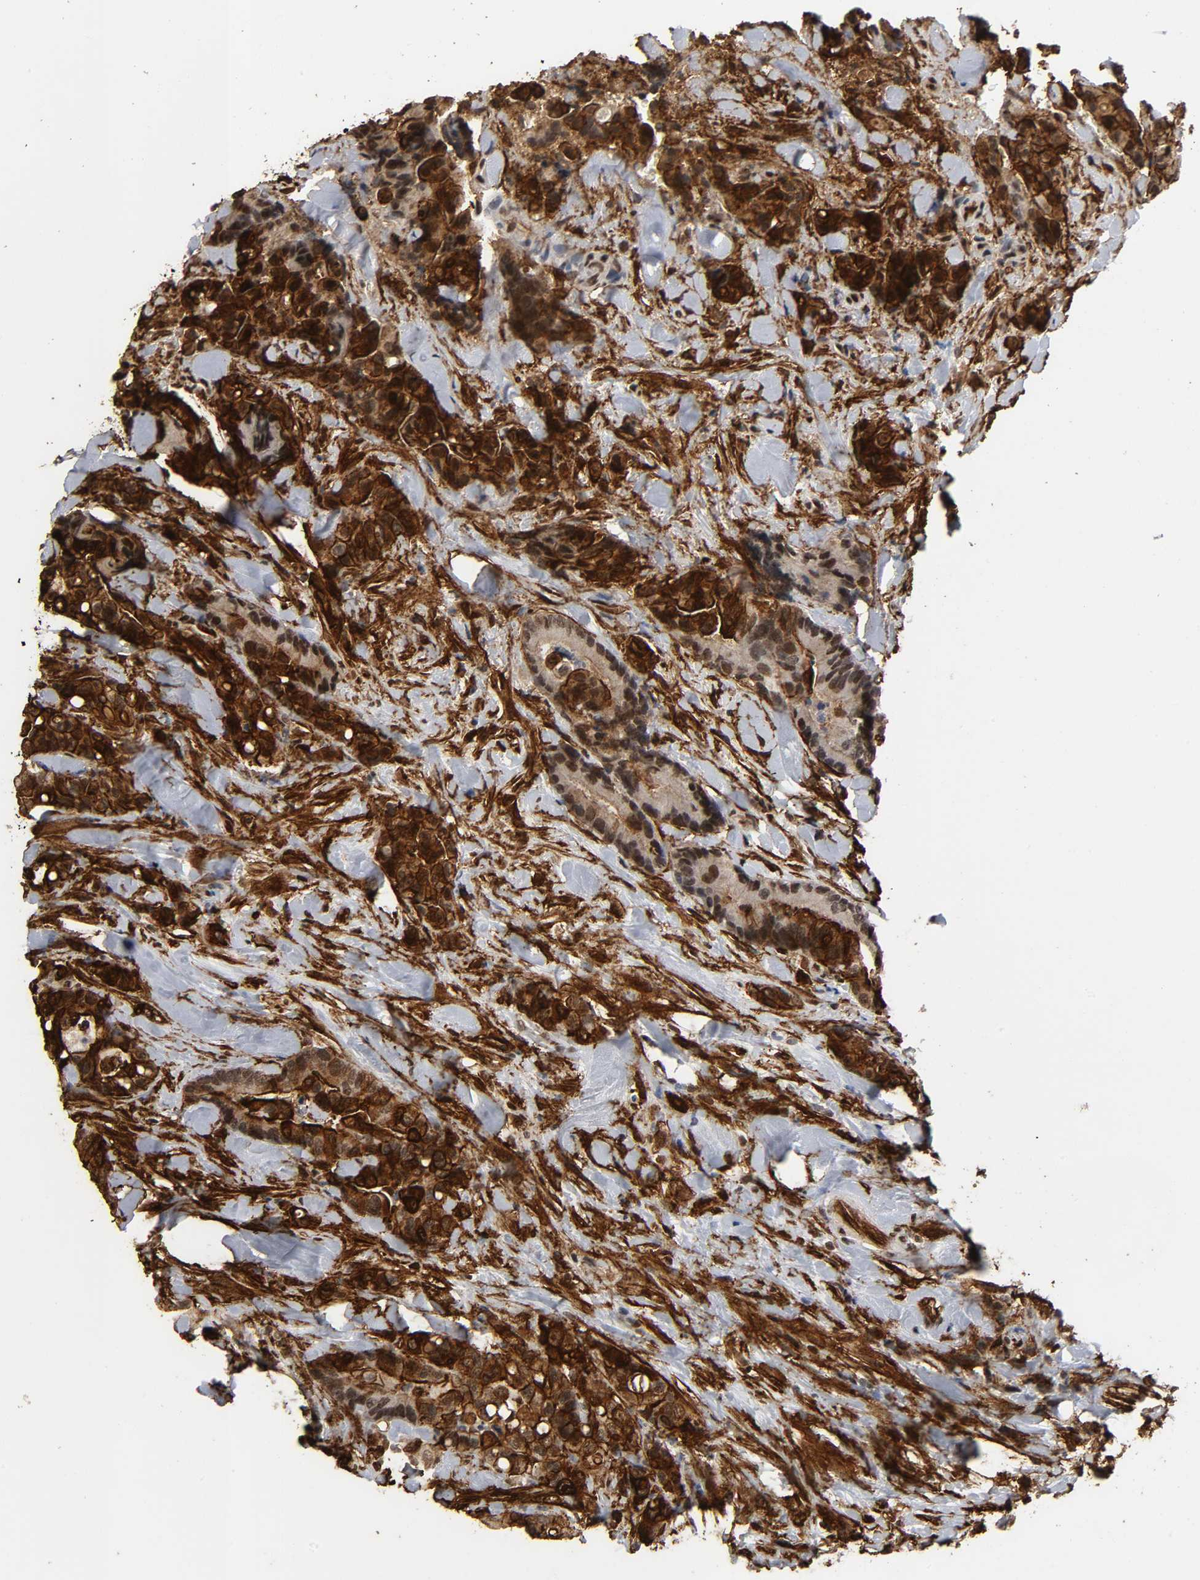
{"staining": {"intensity": "strong", "quantity": ">75%", "location": "cytoplasmic/membranous,nuclear"}, "tissue": "colorectal cancer", "cell_type": "Tumor cells", "image_type": "cancer", "snomed": [{"axis": "morphology", "description": "Normal tissue, NOS"}, {"axis": "morphology", "description": "Adenocarcinoma, NOS"}, {"axis": "topography", "description": "Colon"}], "caption": "IHC (DAB) staining of human colorectal cancer (adenocarcinoma) exhibits strong cytoplasmic/membranous and nuclear protein staining in about >75% of tumor cells. (Brightfield microscopy of DAB IHC at high magnification).", "gene": "AHNAK2", "patient": {"sex": "male", "age": 82}}